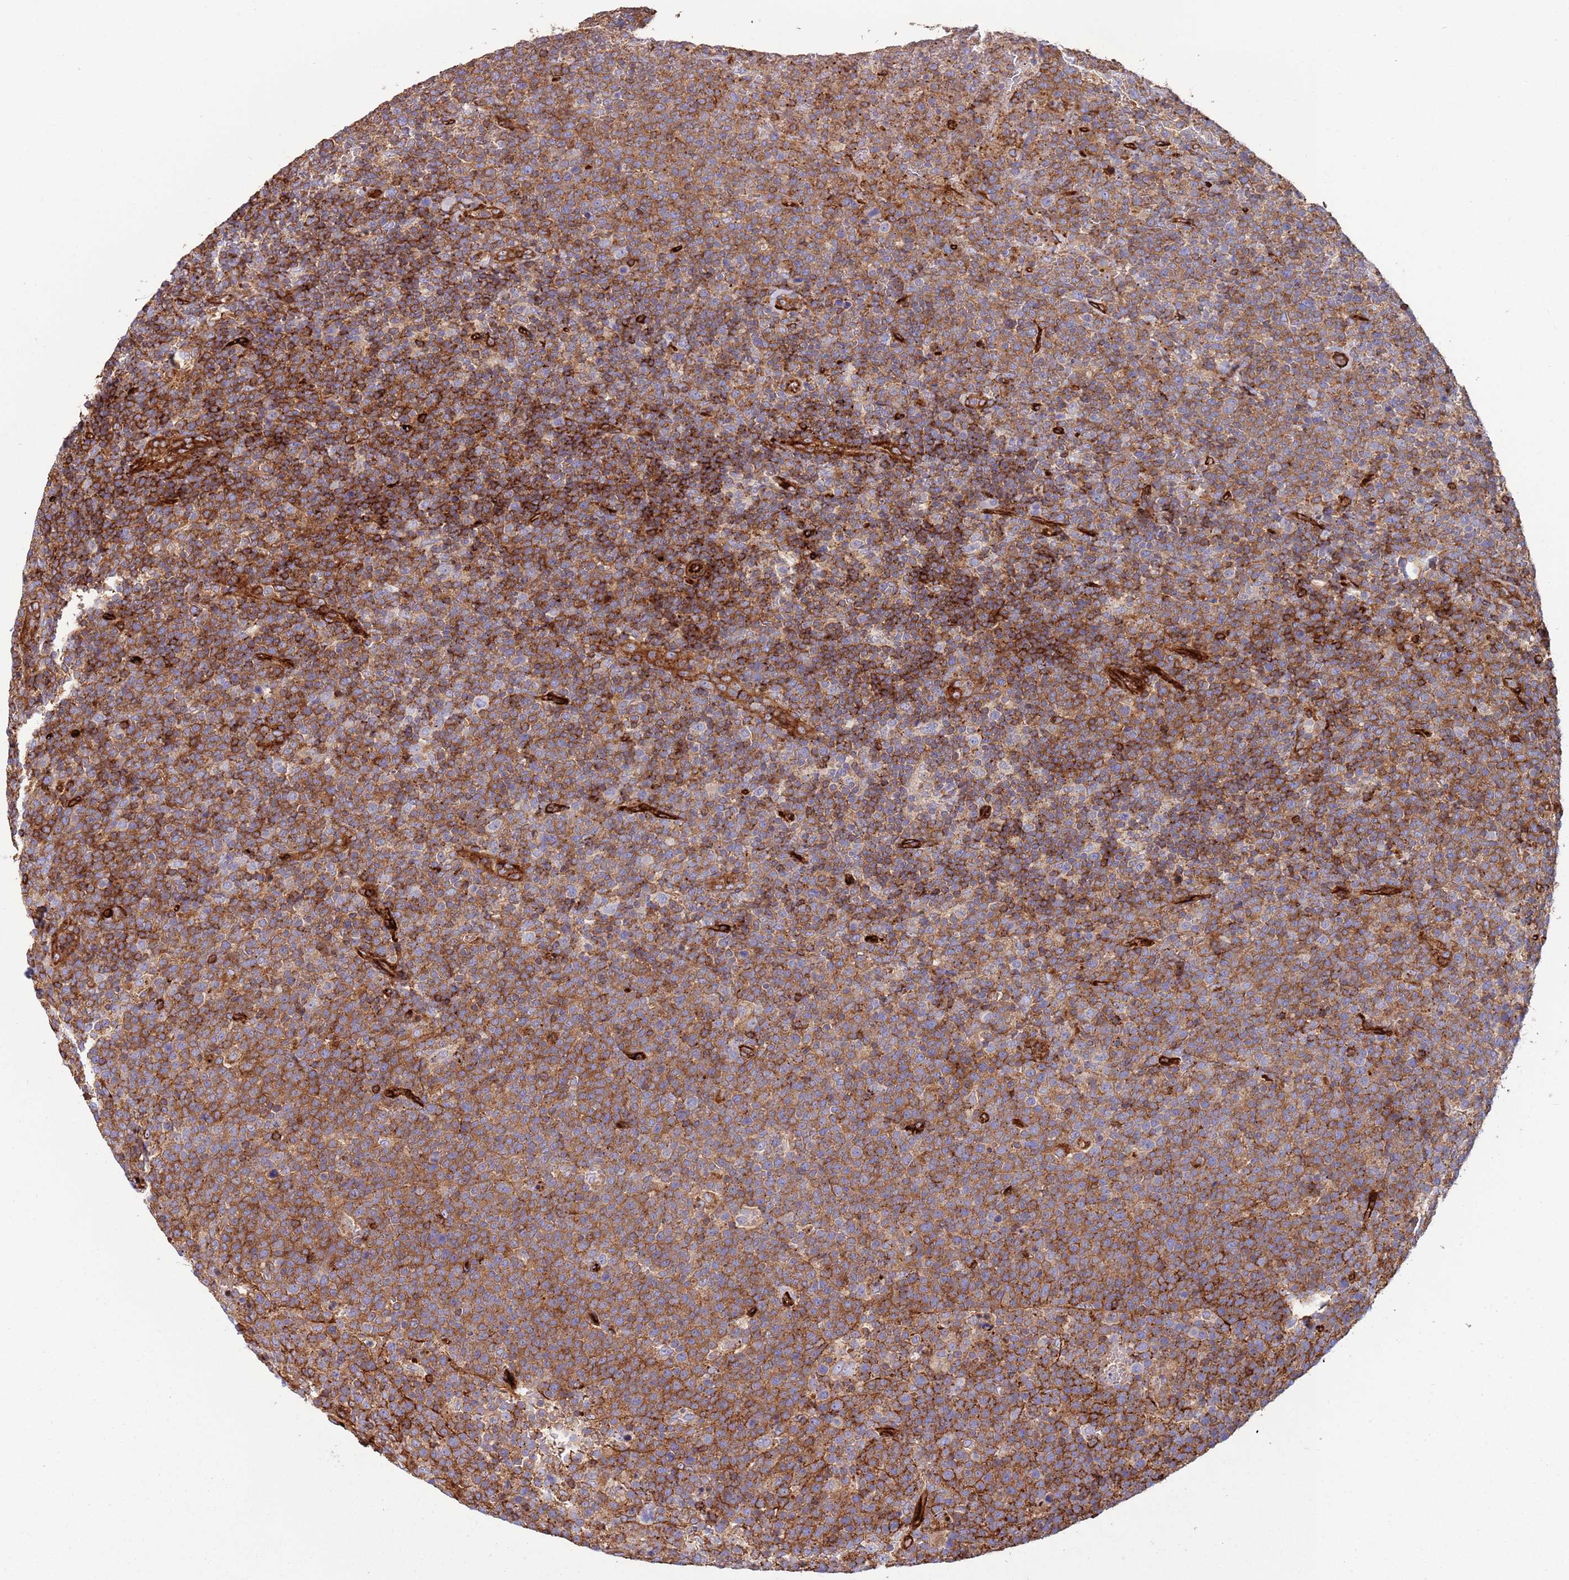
{"staining": {"intensity": "strong", "quantity": "25%-75%", "location": "cytoplasmic/membranous"}, "tissue": "lymphoma", "cell_type": "Tumor cells", "image_type": "cancer", "snomed": [{"axis": "morphology", "description": "Malignant lymphoma, non-Hodgkin's type, High grade"}, {"axis": "topography", "description": "Lymph node"}], "caption": "Strong cytoplasmic/membranous expression for a protein is appreciated in approximately 25%-75% of tumor cells of lymphoma using IHC.", "gene": "KBTBD7", "patient": {"sex": "male", "age": 61}}